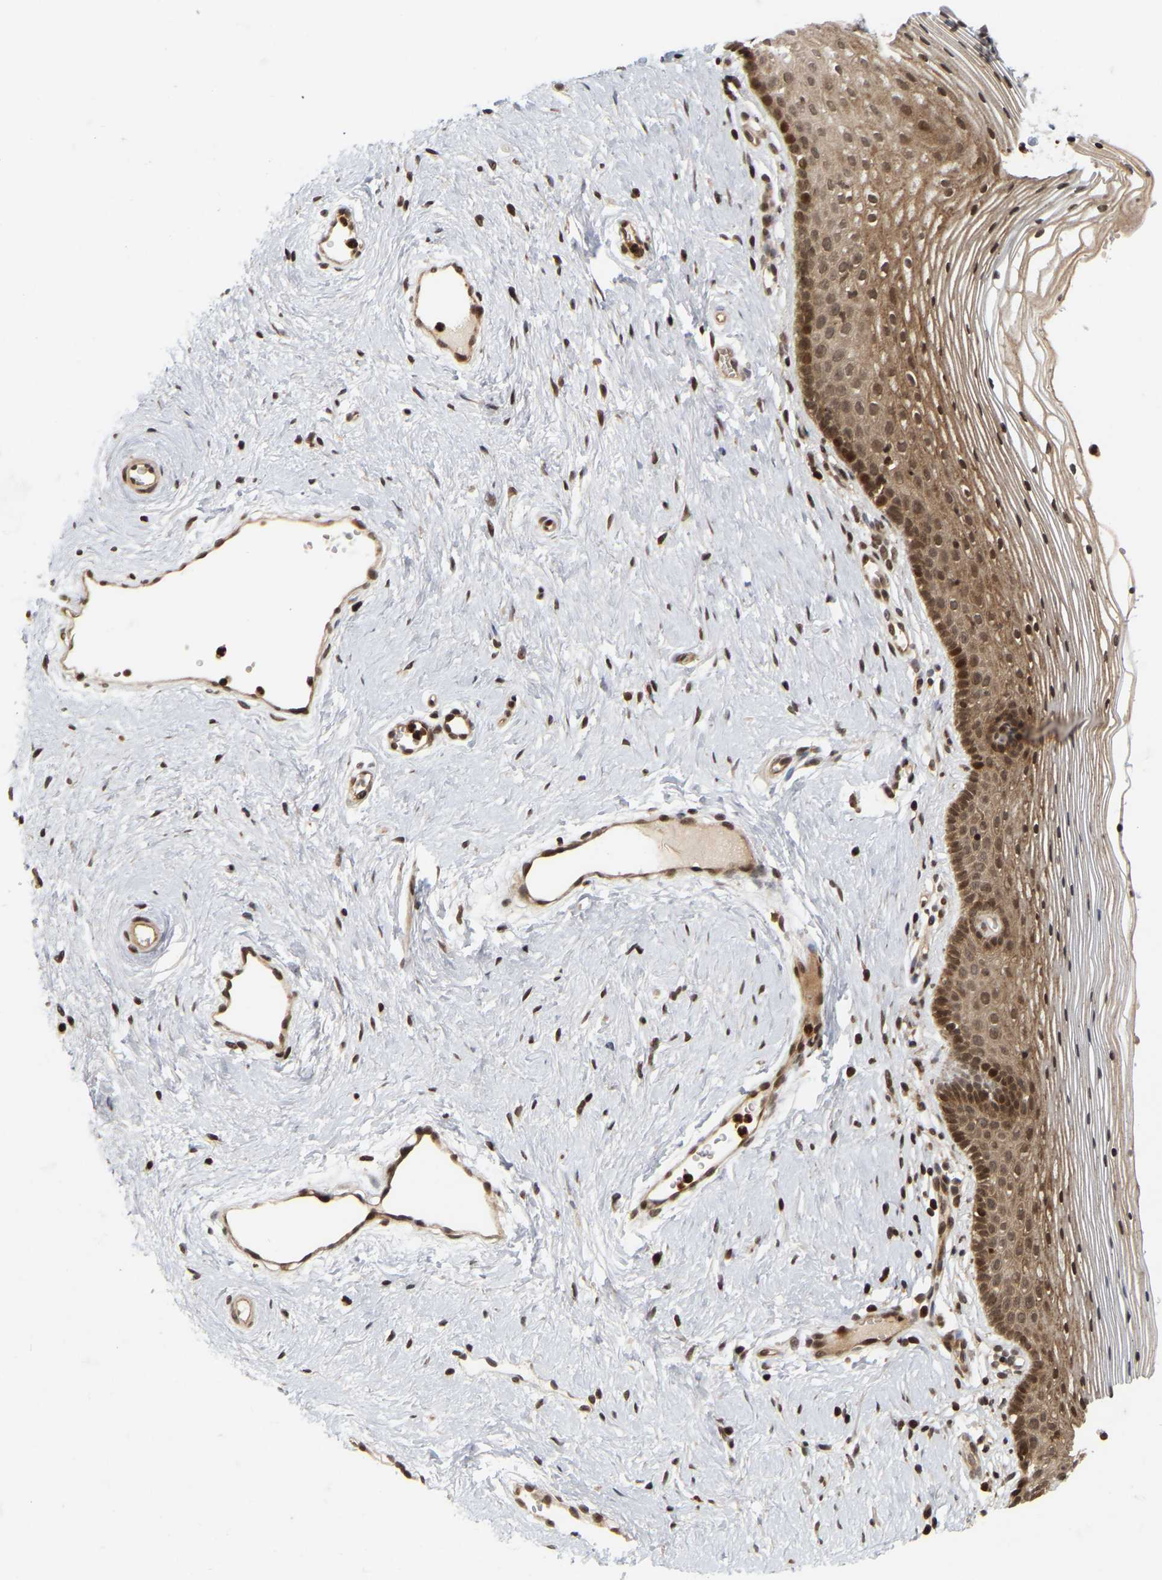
{"staining": {"intensity": "strong", "quantity": ">75%", "location": "cytoplasmic/membranous,nuclear"}, "tissue": "vagina", "cell_type": "Squamous epithelial cells", "image_type": "normal", "snomed": [{"axis": "morphology", "description": "Normal tissue, NOS"}, {"axis": "topography", "description": "Vagina"}], "caption": "Immunohistochemistry (IHC) of benign vagina exhibits high levels of strong cytoplasmic/membranous,nuclear expression in approximately >75% of squamous epithelial cells.", "gene": "NFE2L2", "patient": {"sex": "female", "age": 32}}